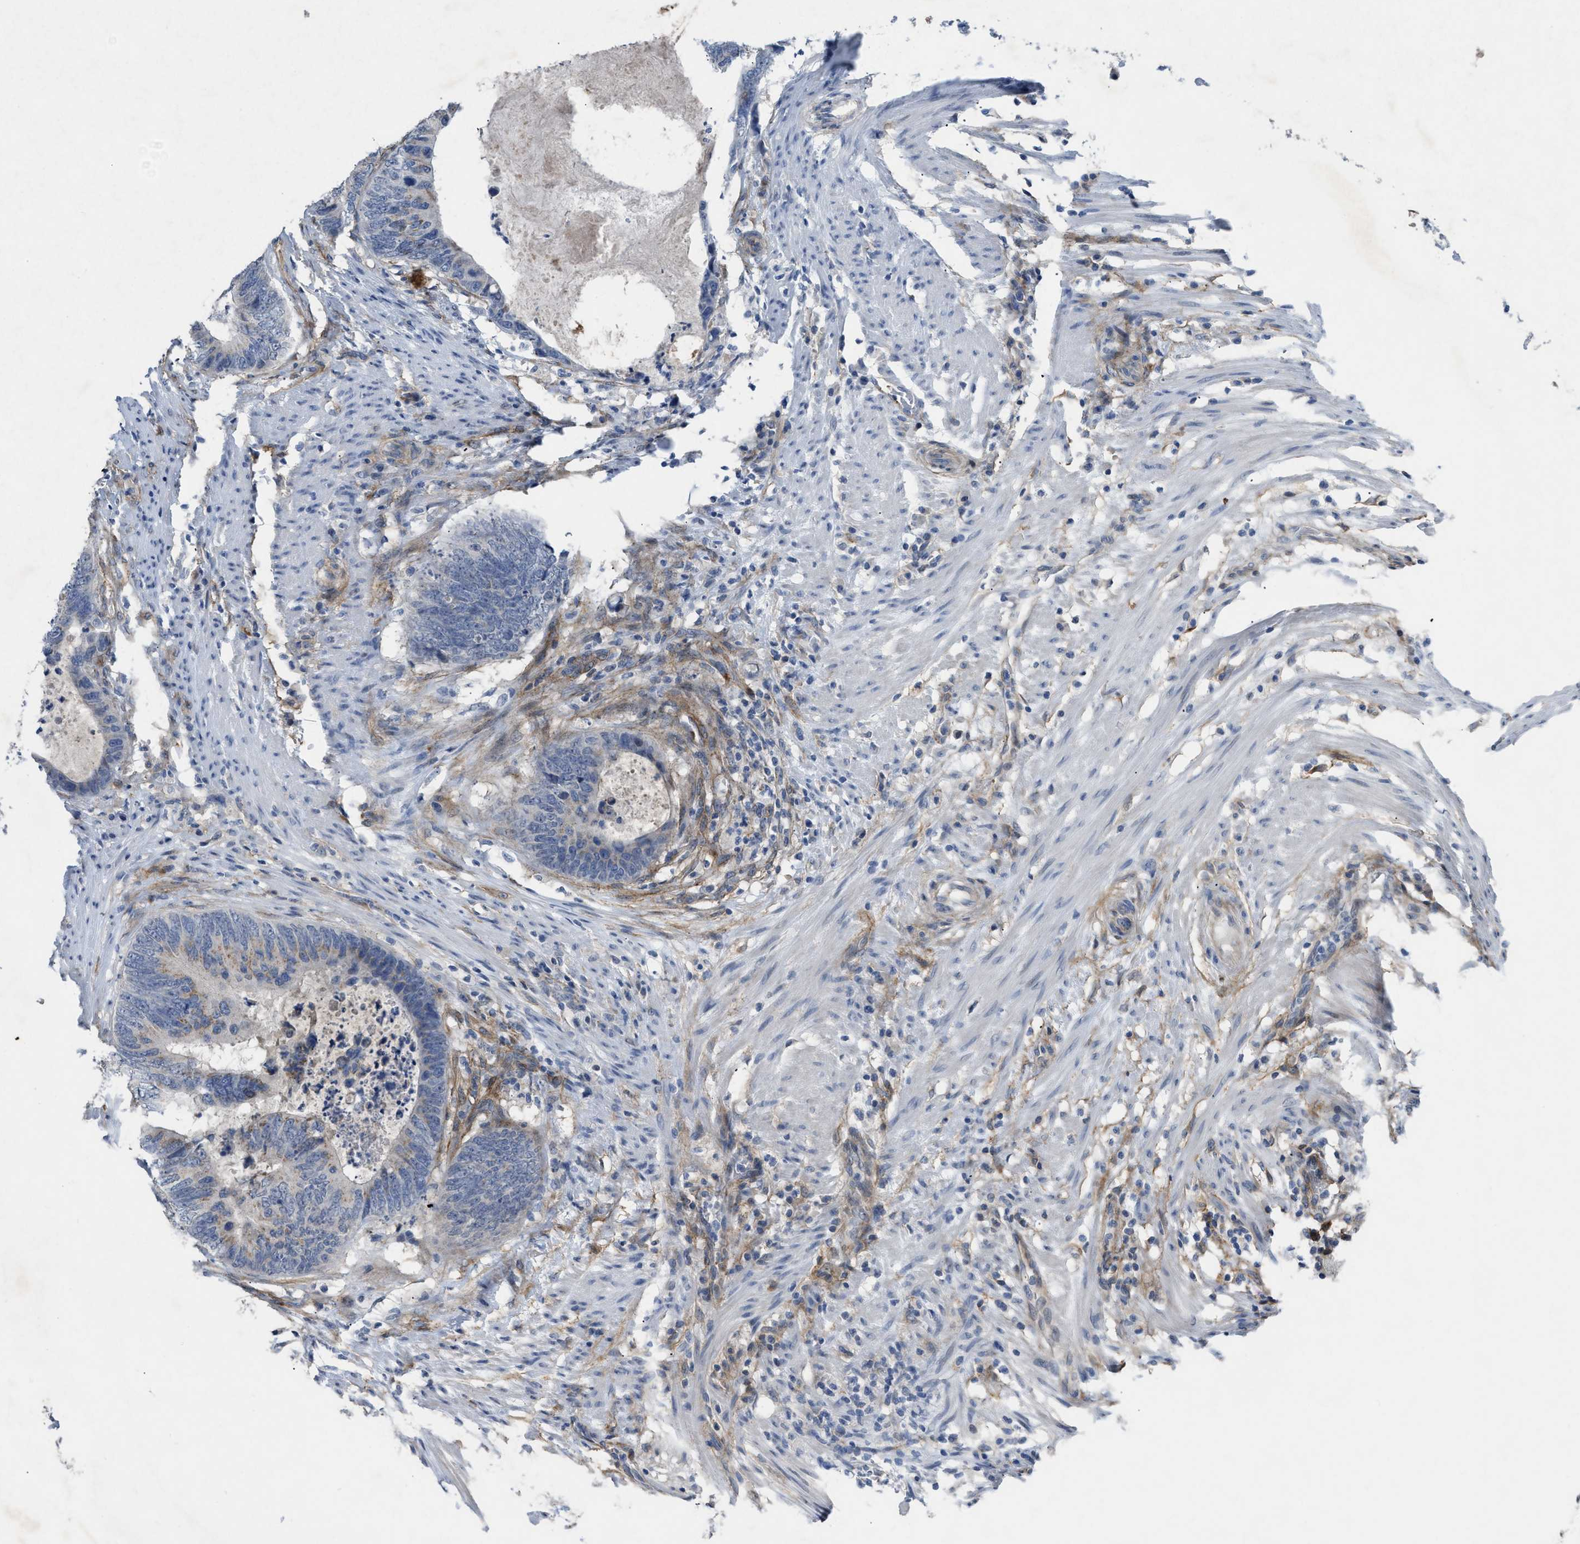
{"staining": {"intensity": "negative", "quantity": "none", "location": "none"}, "tissue": "colorectal cancer", "cell_type": "Tumor cells", "image_type": "cancer", "snomed": [{"axis": "morphology", "description": "Adenocarcinoma, NOS"}, {"axis": "topography", "description": "Colon"}], "caption": "Immunohistochemistry of colorectal cancer demonstrates no positivity in tumor cells. (IHC, brightfield microscopy, high magnification).", "gene": "PDGFRA", "patient": {"sex": "male", "age": 56}}